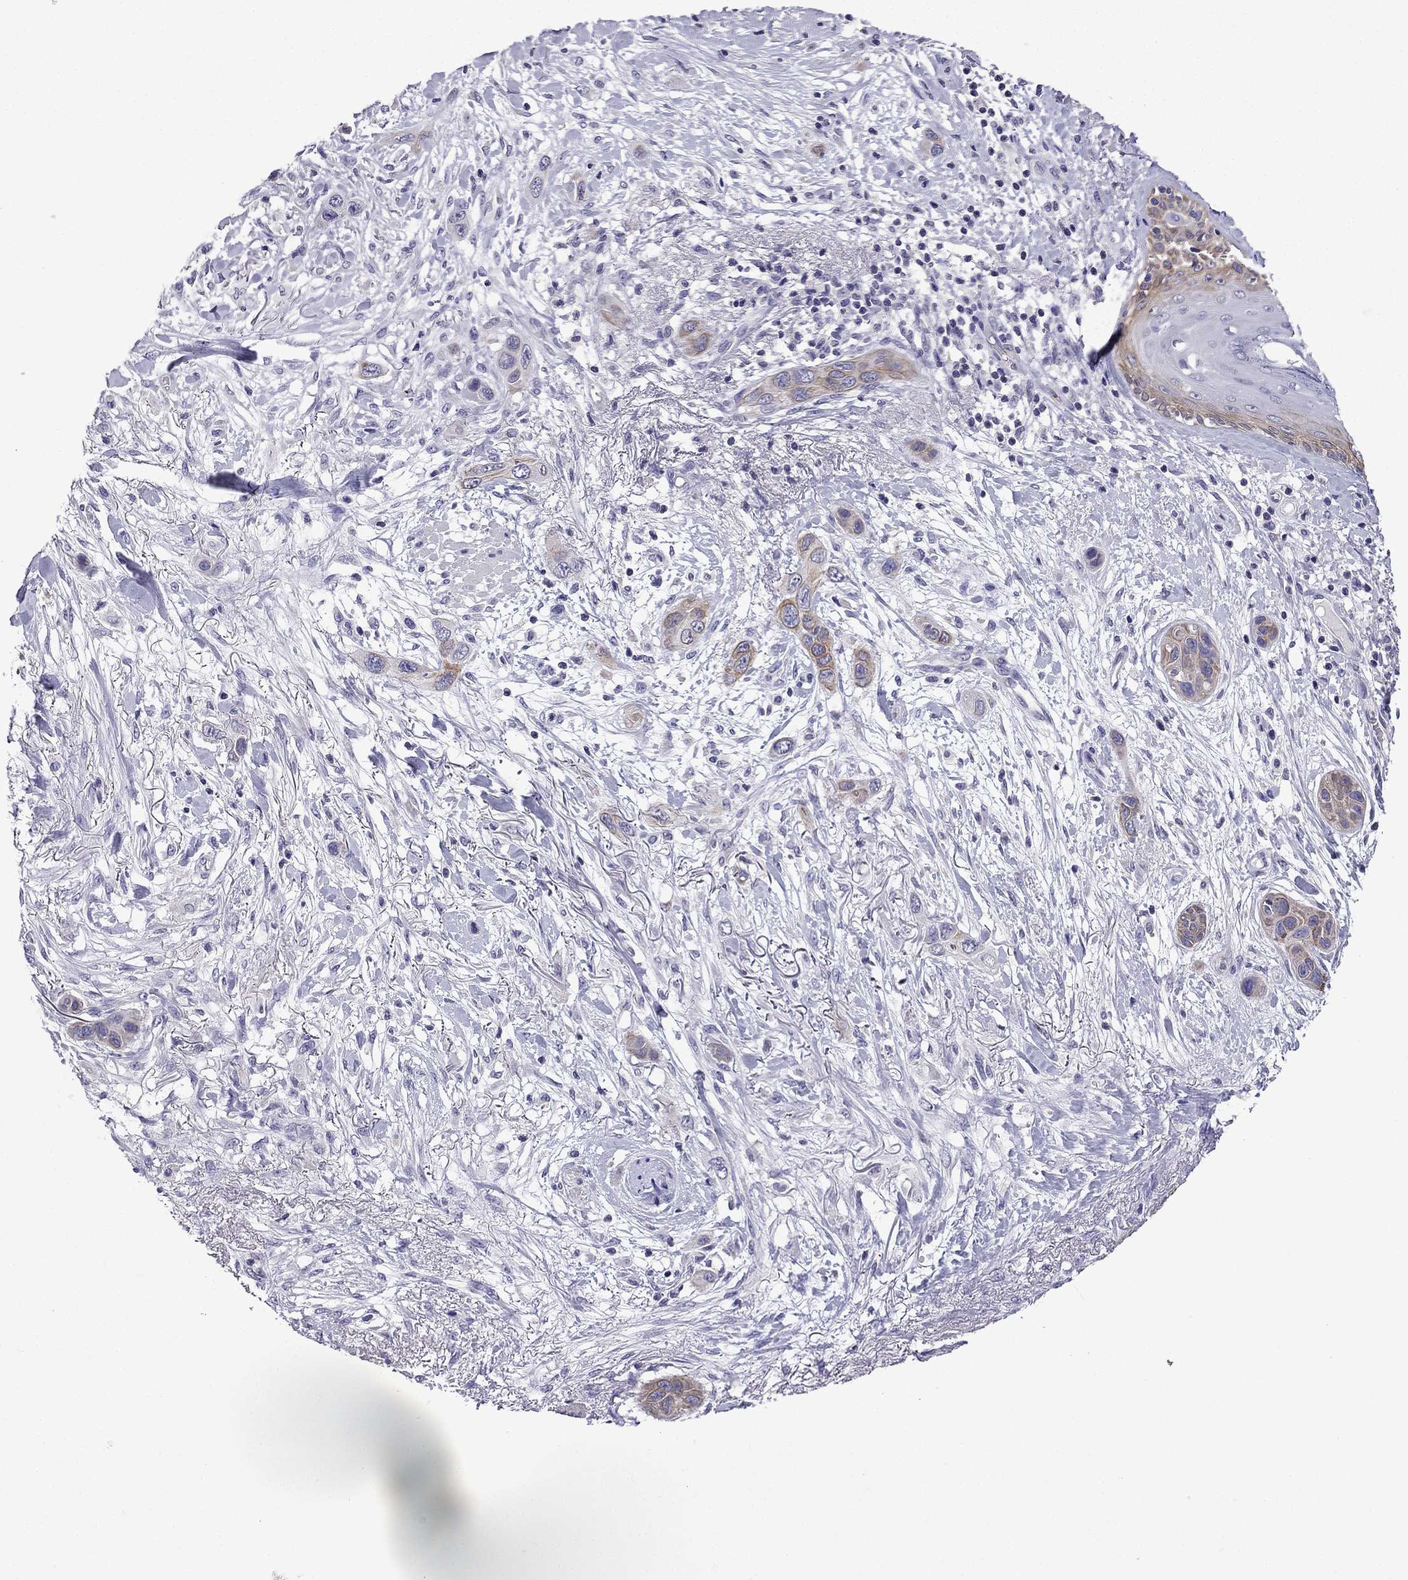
{"staining": {"intensity": "moderate", "quantity": "<25%", "location": "cytoplasmic/membranous"}, "tissue": "skin cancer", "cell_type": "Tumor cells", "image_type": "cancer", "snomed": [{"axis": "morphology", "description": "Squamous cell carcinoma, NOS"}, {"axis": "topography", "description": "Skin"}], "caption": "A high-resolution photomicrograph shows immunohistochemistry staining of skin squamous cell carcinoma, which demonstrates moderate cytoplasmic/membranous positivity in approximately <25% of tumor cells. (DAB = brown stain, brightfield microscopy at high magnification).", "gene": "TTN", "patient": {"sex": "male", "age": 79}}